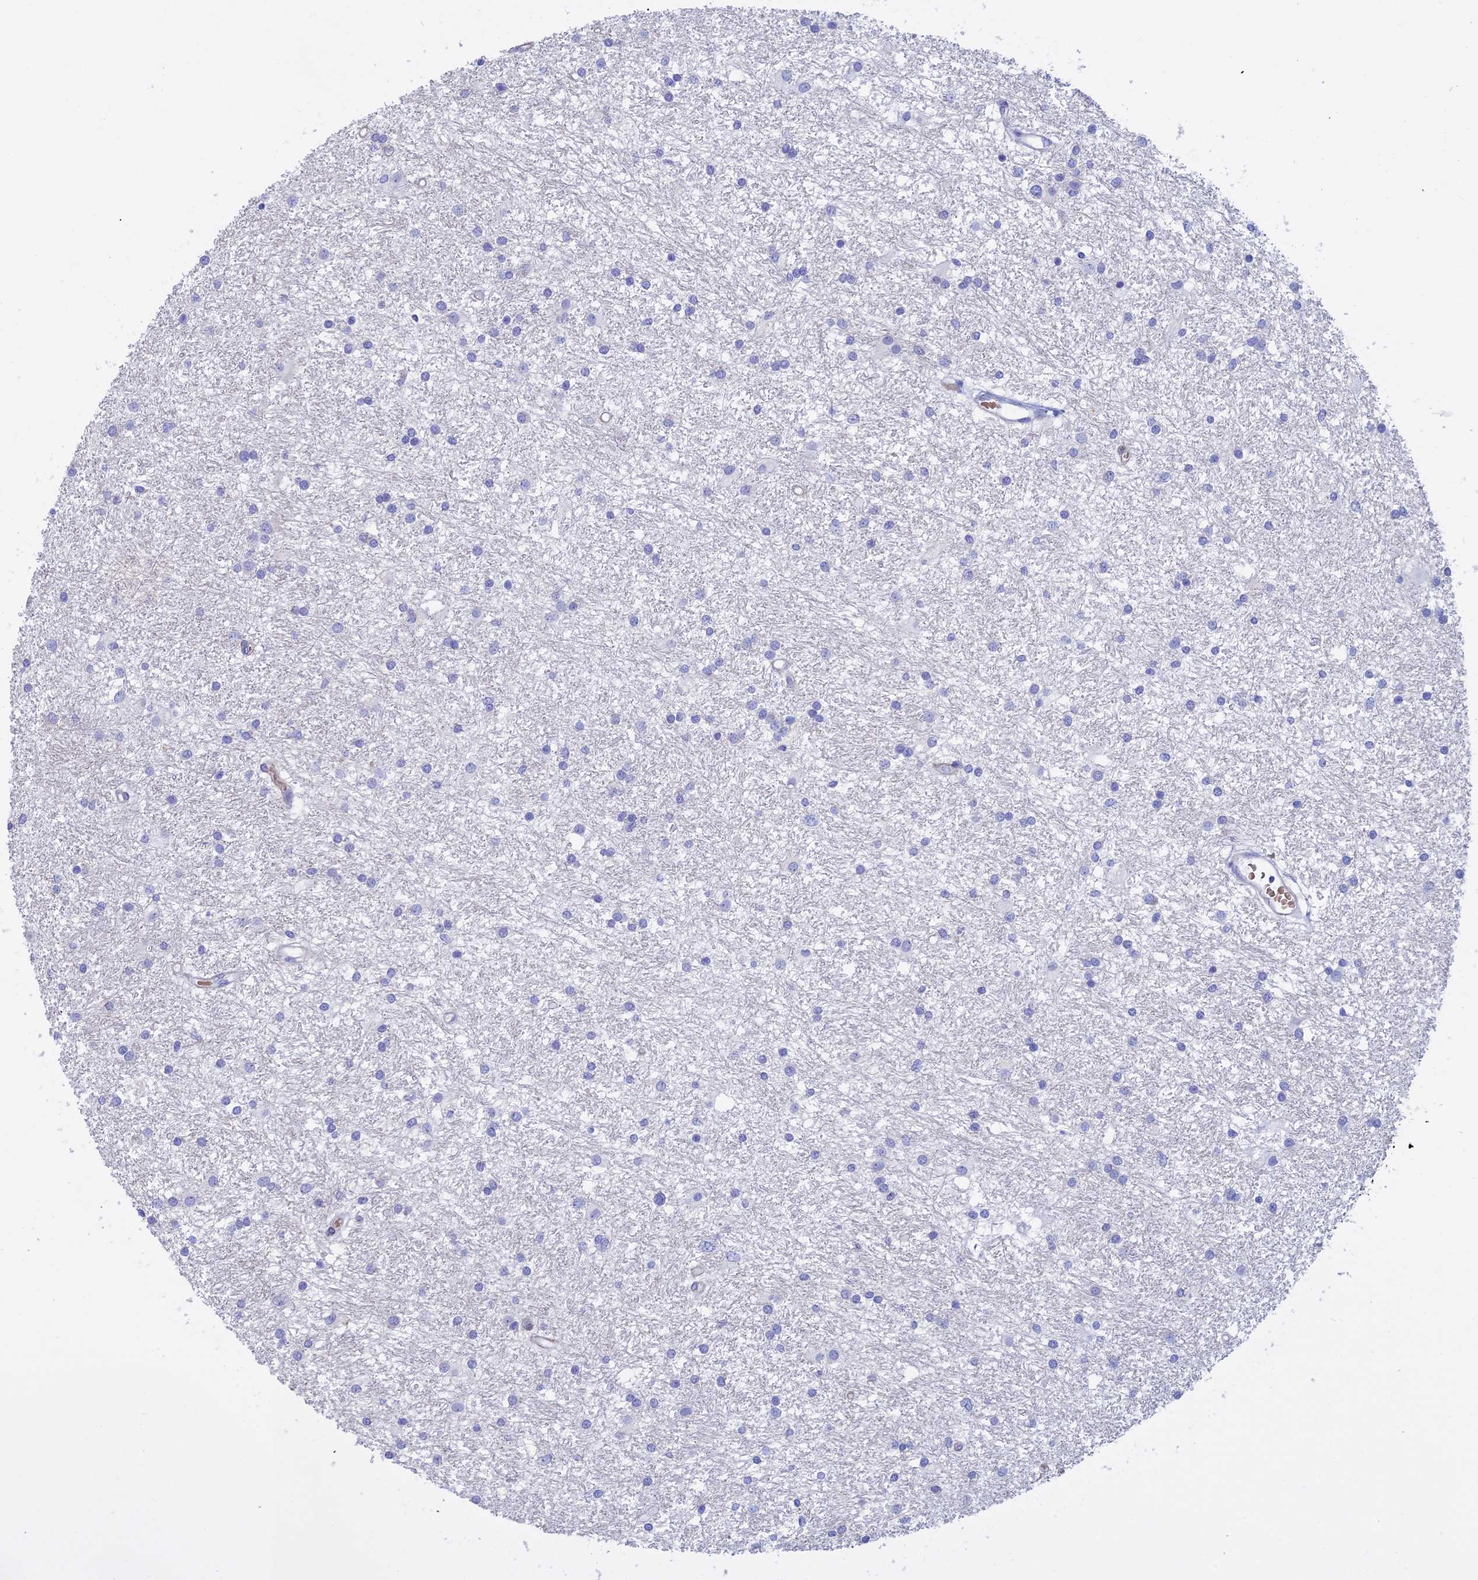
{"staining": {"intensity": "negative", "quantity": "none", "location": "none"}, "tissue": "glioma", "cell_type": "Tumor cells", "image_type": "cancer", "snomed": [{"axis": "morphology", "description": "Glioma, malignant, High grade"}, {"axis": "topography", "description": "Brain"}], "caption": "Immunohistochemistry of human glioma reveals no expression in tumor cells.", "gene": "SLC2A6", "patient": {"sex": "male", "age": 77}}